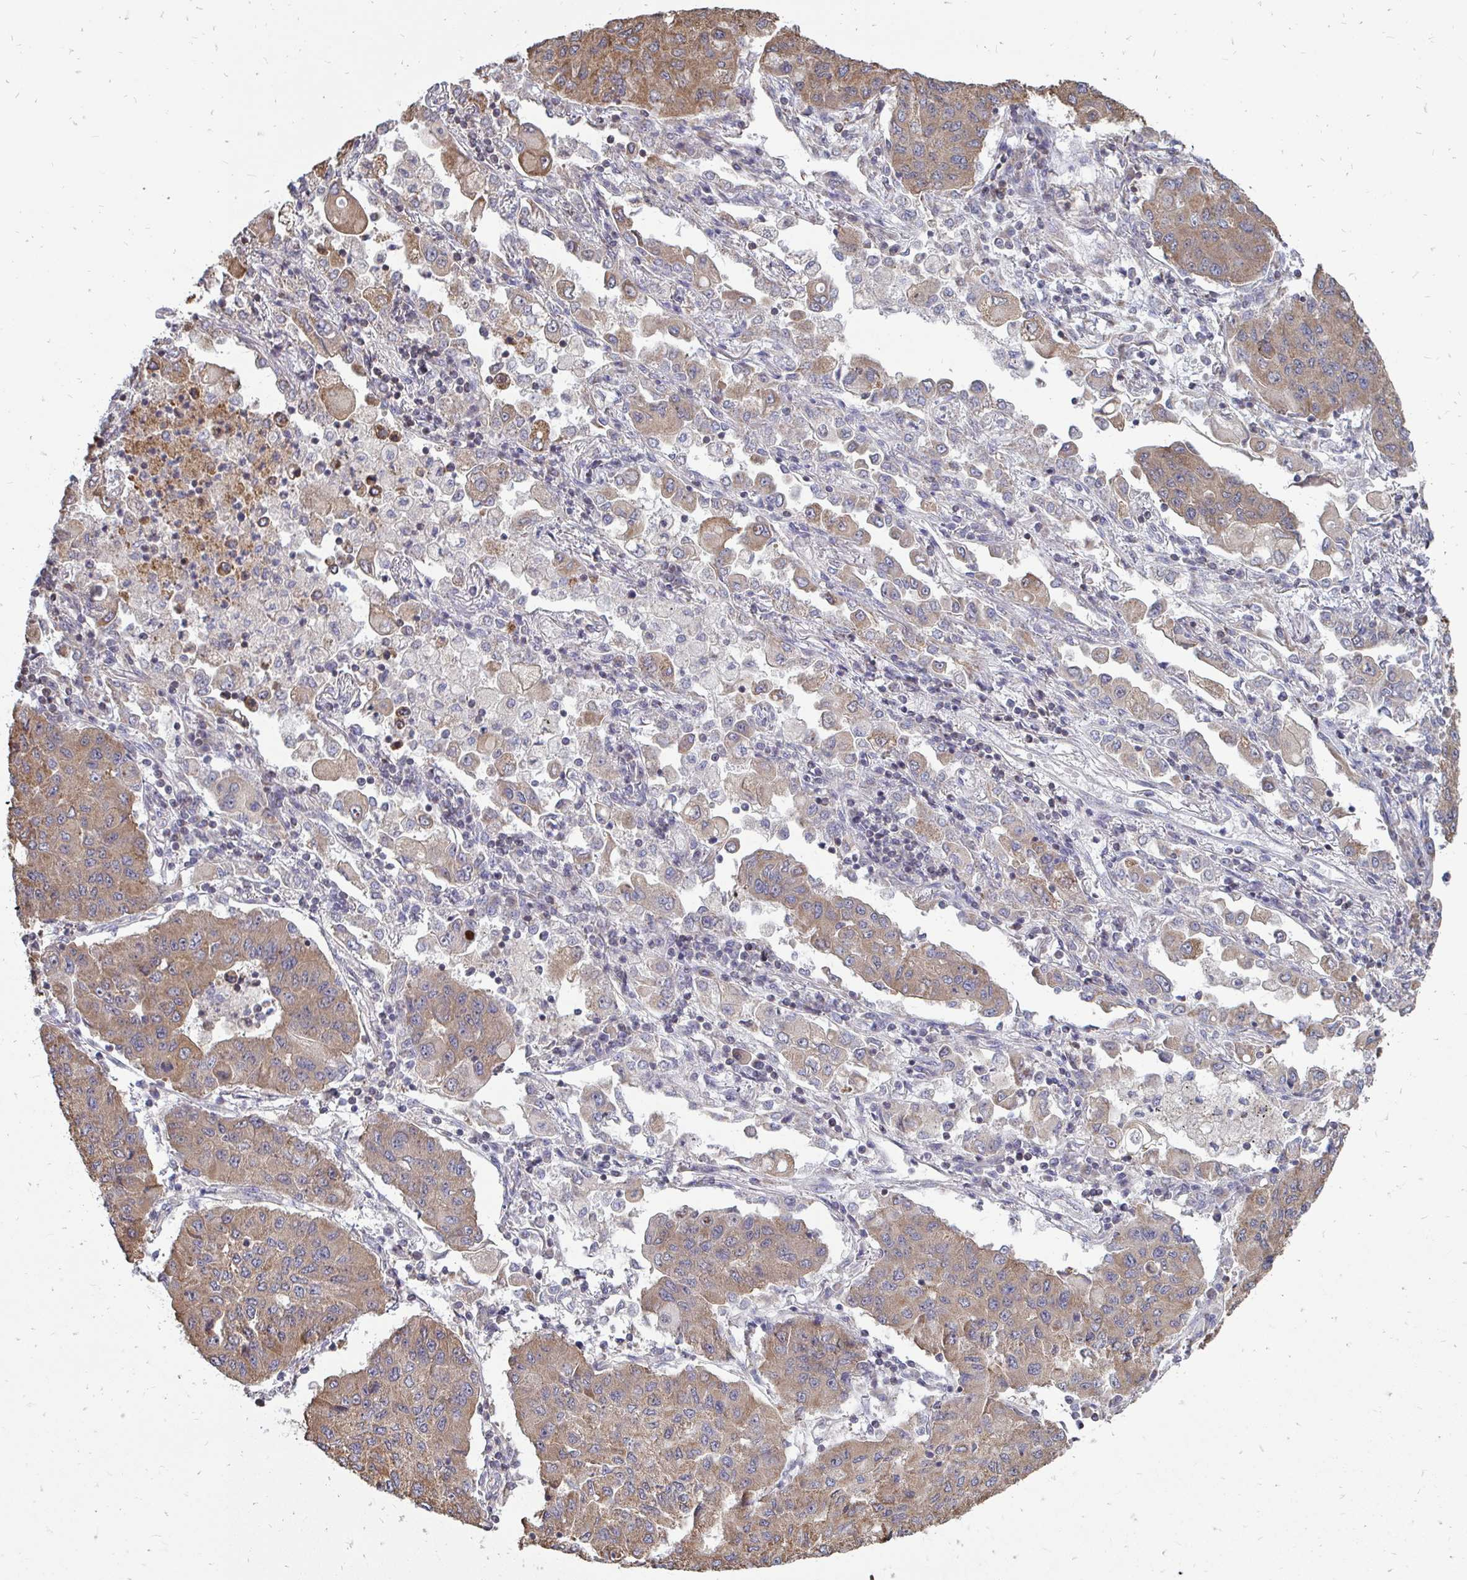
{"staining": {"intensity": "moderate", "quantity": ">75%", "location": "cytoplasmic/membranous"}, "tissue": "lung cancer", "cell_type": "Tumor cells", "image_type": "cancer", "snomed": [{"axis": "morphology", "description": "Squamous cell carcinoma, NOS"}, {"axis": "topography", "description": "Lung"}], "caption": "The histopathology image shows a brown stain indicating the presence of a protein in the cytoplasmic/membranous of tumor cells in lung cancer.", "gene": "DNAJA2", "patient": {"sex": "male", "age": 74}}